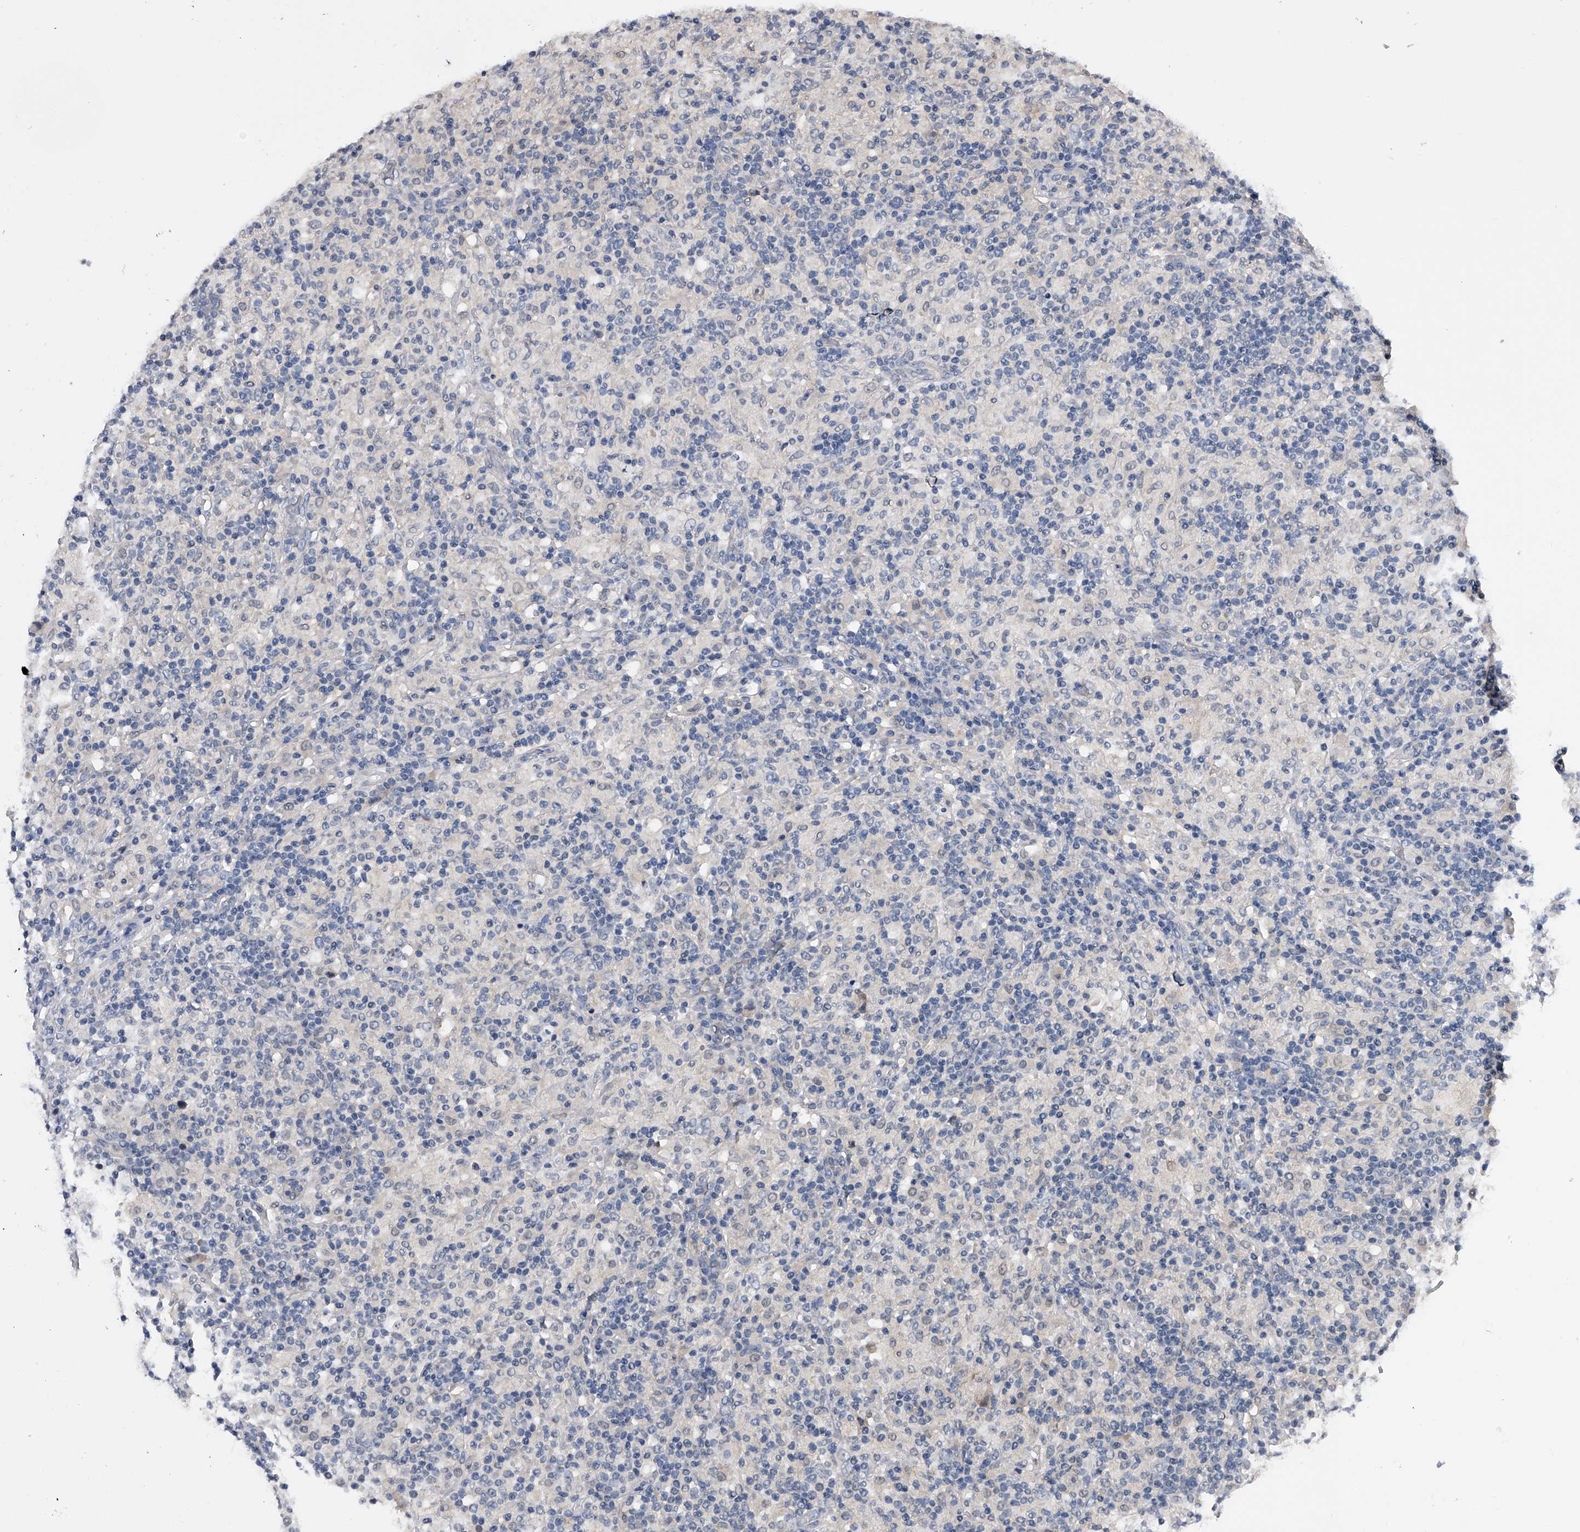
{"staining": {"intensity": "negative", "quantity": "none", "location": "none"}, "tissue": "lymphoma", "cell_type": "Tumor cells", "image_type": "cancer", "snomed": [{"axis": "morphology", "description": "Hodgkin's disease, NOS"}, {"axis": "topography", "description": "Lymph node"}], "caption": "There is no significant staining in tumor cells of lymphoma.", "gene": "EFCAB7", "patient": {"sex": "male", "age": 70}}